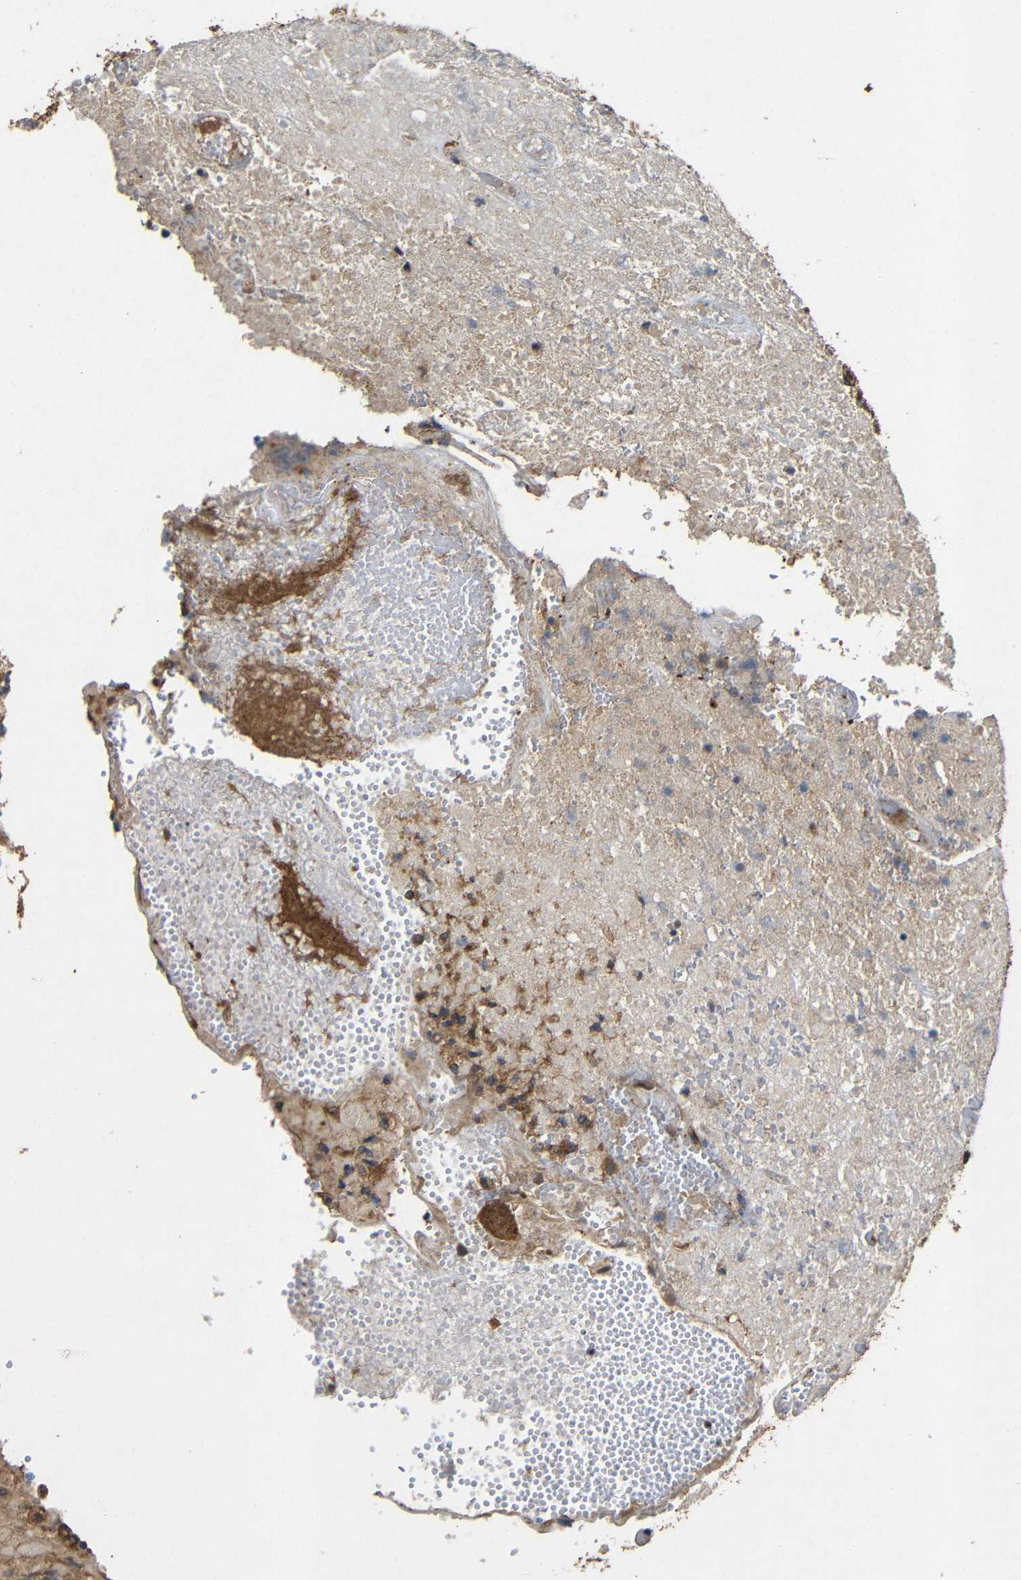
{"staining": {"intensity": "moderate", "quantity": ">75%", "location": "cytoplasmic/membranous"}, "tissue": "glioma", "cell_type": "Tumor cells", "image_type": "cancer", "snomed": [{"axis": "morphology", "description": "Glioma, malignant, High grade"}, {"axis": "topography", "description": "Brain"}], "caption": "Immunohistochemistry histopathology image of neoplastic tissue: glioma stained using immunohistochemistry shows medium levels of moderate protein expression localized specifically in the cytoplasmic/membranous of tumor cells, appearing as a cytoplasmic/membranous brown color.", "gene": "EIF2S1", "patient": {"sex": "male", "age": 71}}